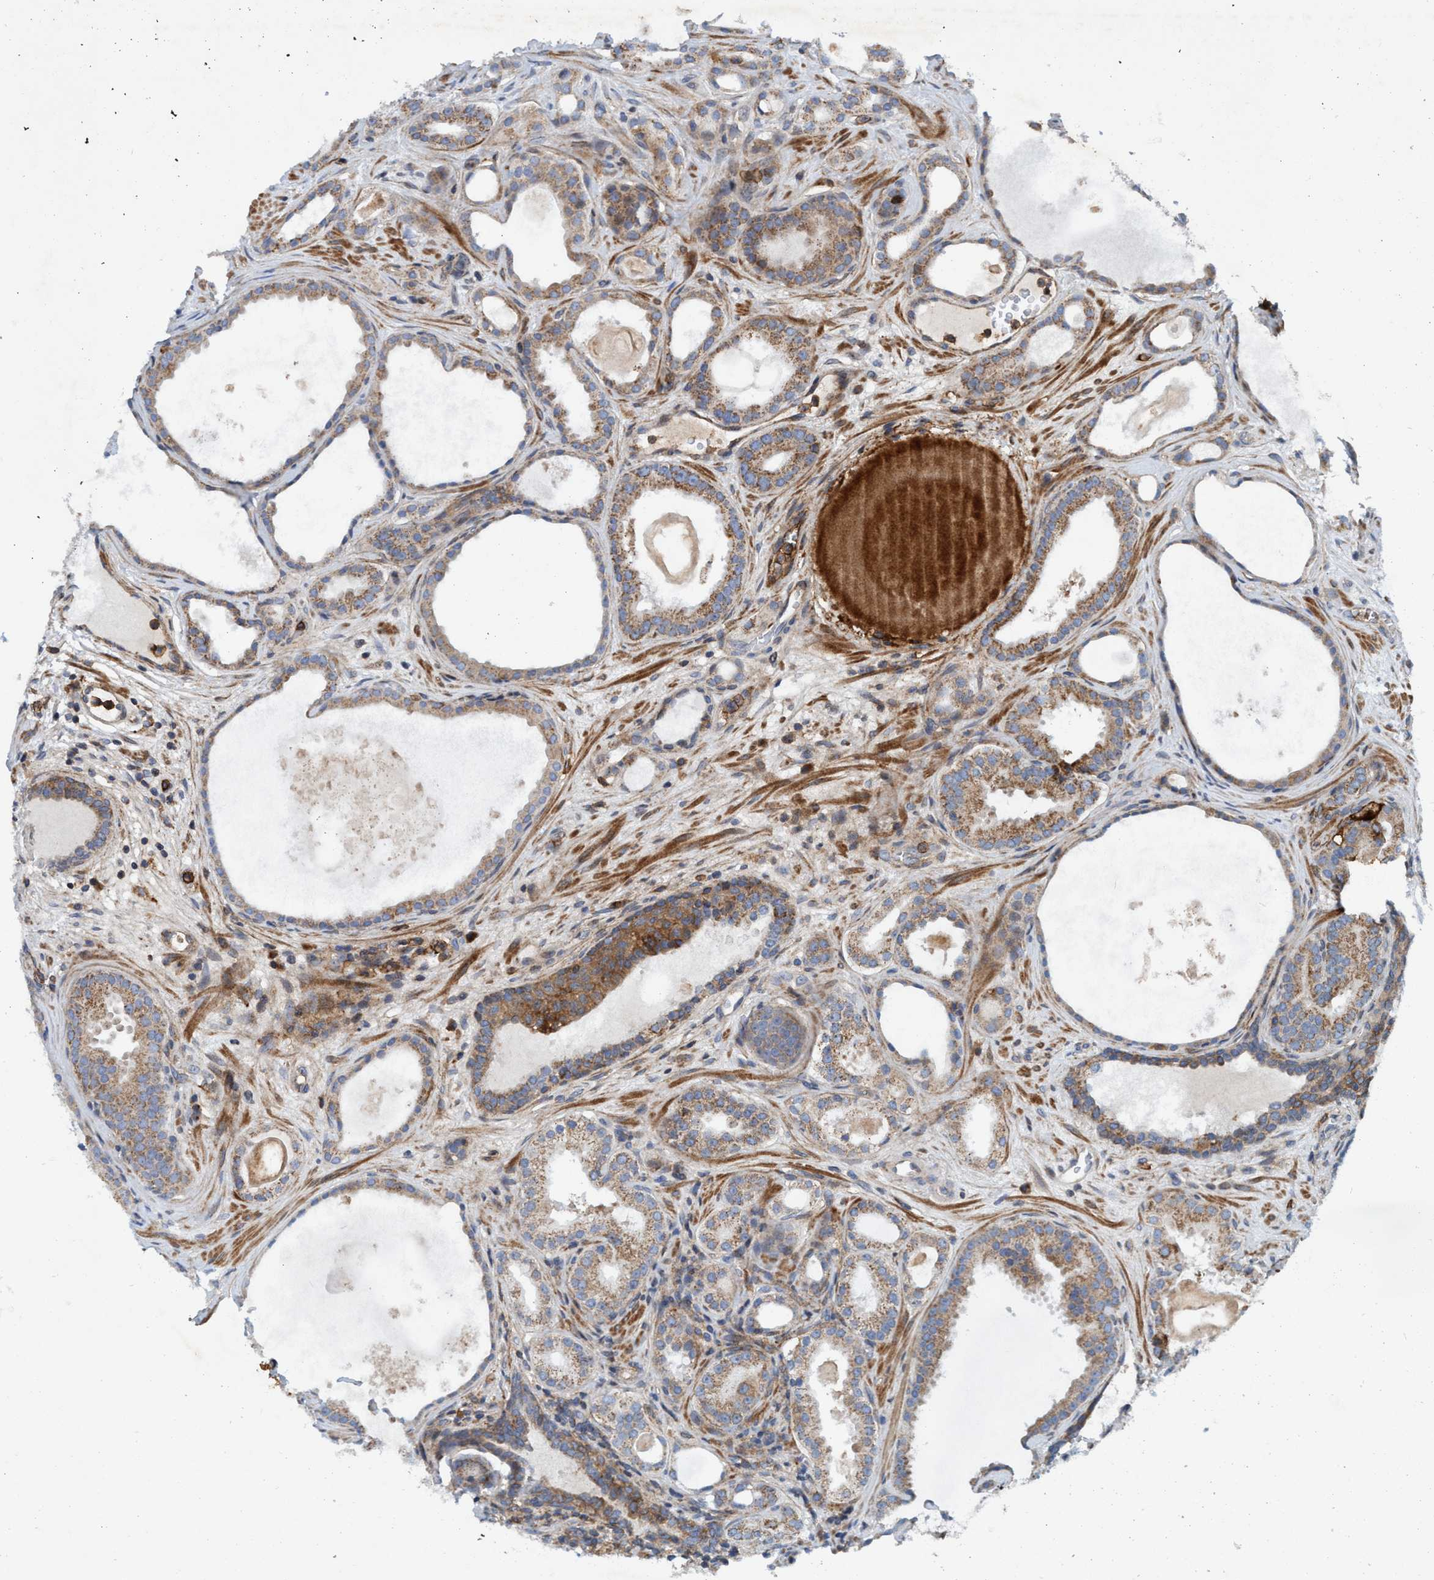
{"staining": {"intensity": "weak", "quantity": ">75%", "location": "cytoplasmic/membranous"}, "tissue": "prostate cancer", "cell_type": "Tumor cells", "image_type": "cancer", "snomed": [{"axis": "morphology", "description": "Adenocarcinoma, High grade"}, {"axis": "topography", "description": "Prostate"}], "caption": "Prostate high-grade adenocarcinoma was stained to show a protein in brown. There is low levels of weak cytoplasmic/membranous expression in about >75% of tumor cells. The staining was performed using DAB (3,3'-diaminobenzidine) to visualize the protein expression in brown, while the nuclei were stained in blue with hematoxylin (Magnification: 20x).", "gene": "SLC16A3", "patient": {"sex": "male", "age": 60}}